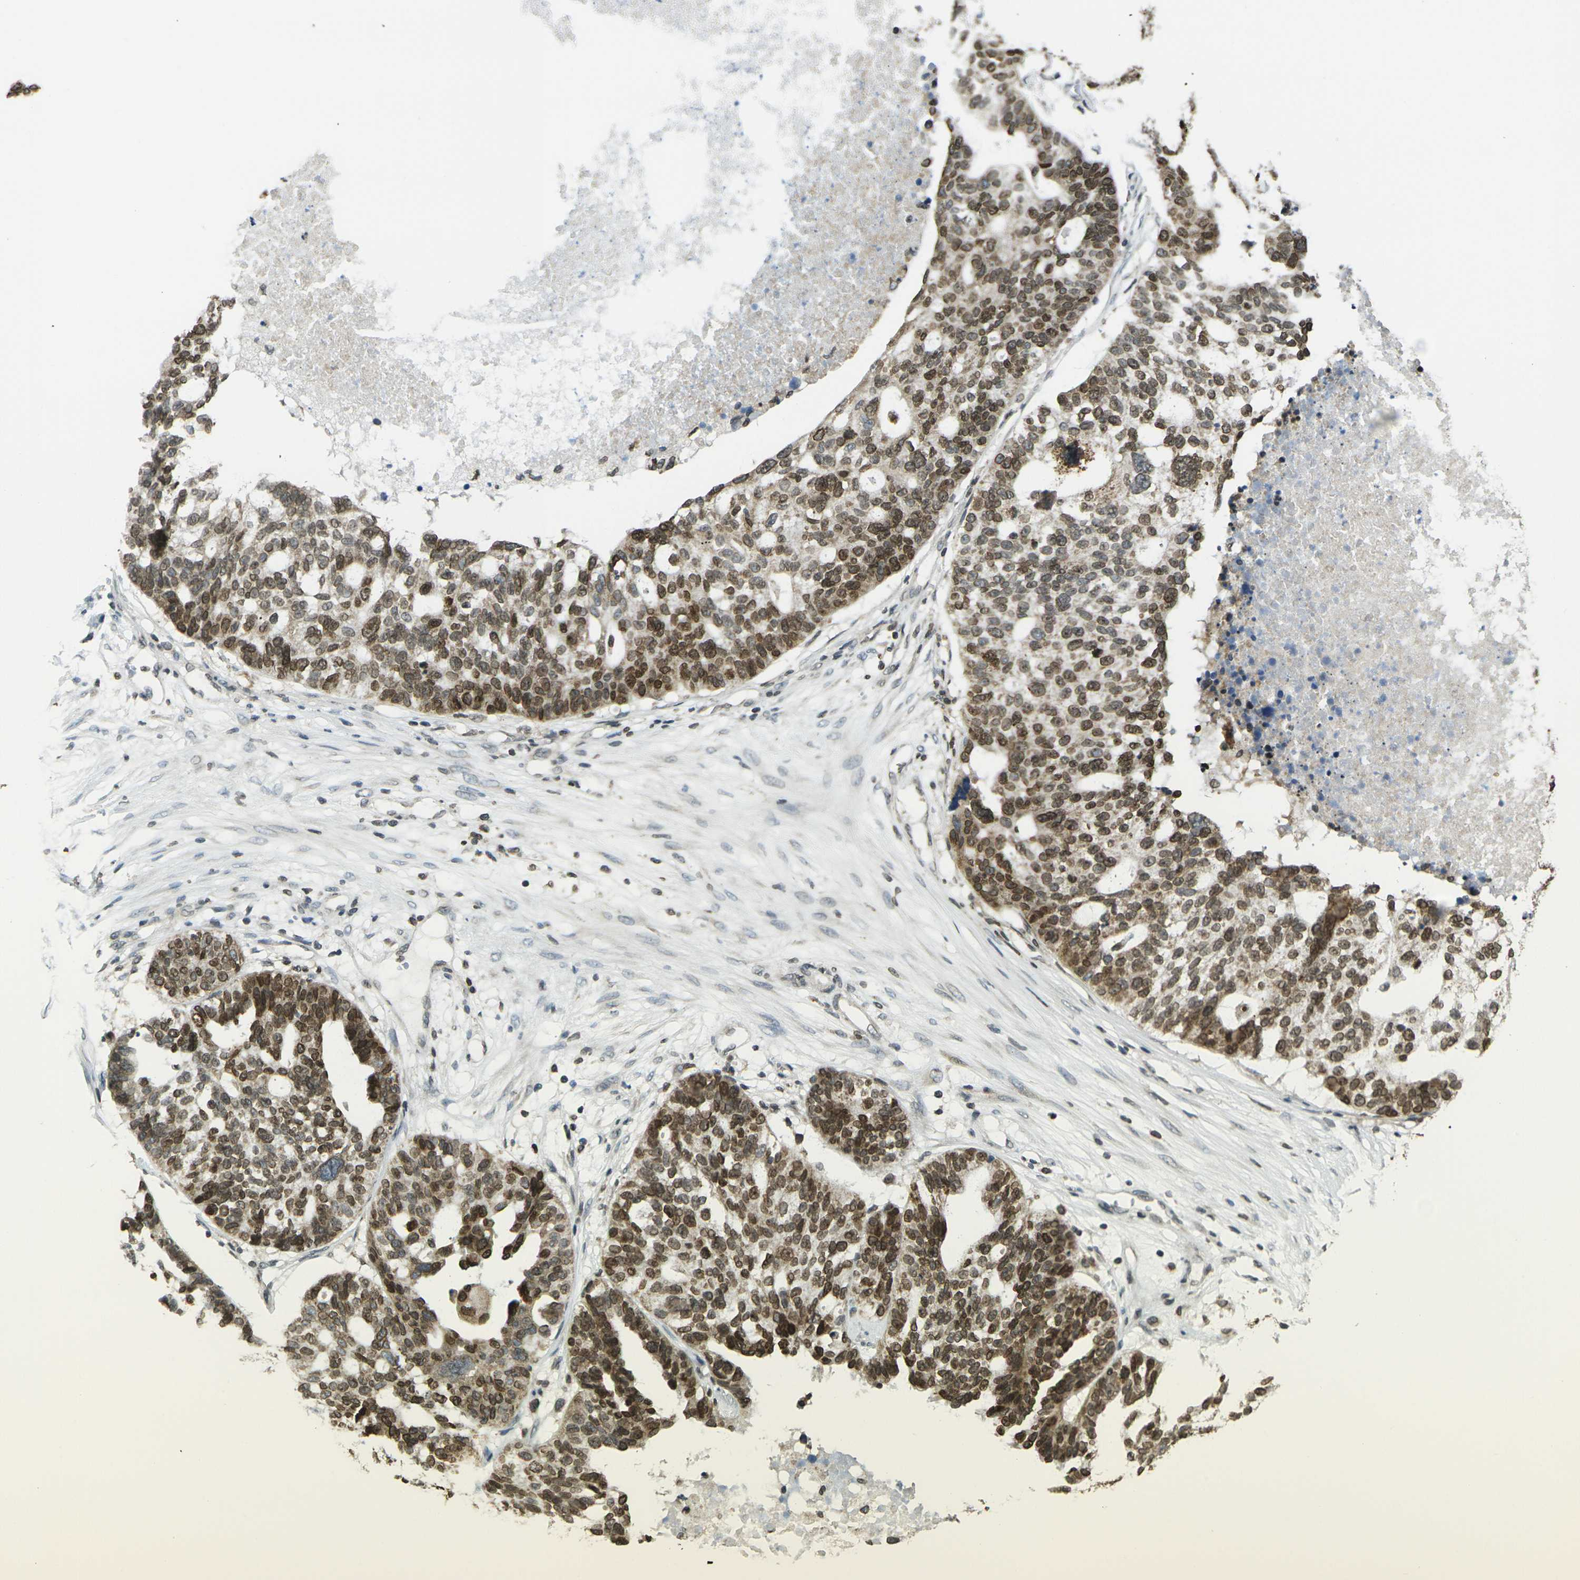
{"staining": {"intensity": "strong", "quantity": ">75%", "location": "cytoplasmic/membranous,nuclear"}, "tissue": "ovarian cancer", "cell_type": "Tumor cells", "image_type": "cancer", "snomed": [{"axis": "morphology", "description": "Cystadenocarcinoma, serous, NOS"}, {"axis": "topography", "description": "Ovary"}], "caption": "Ovarian cancer stained for a protein reveals strong cytoplasmic/membranous and nuclear positivity in tumor cells.", "gene": "BRDT", "patient": {"sex": "female", "age": 59}}